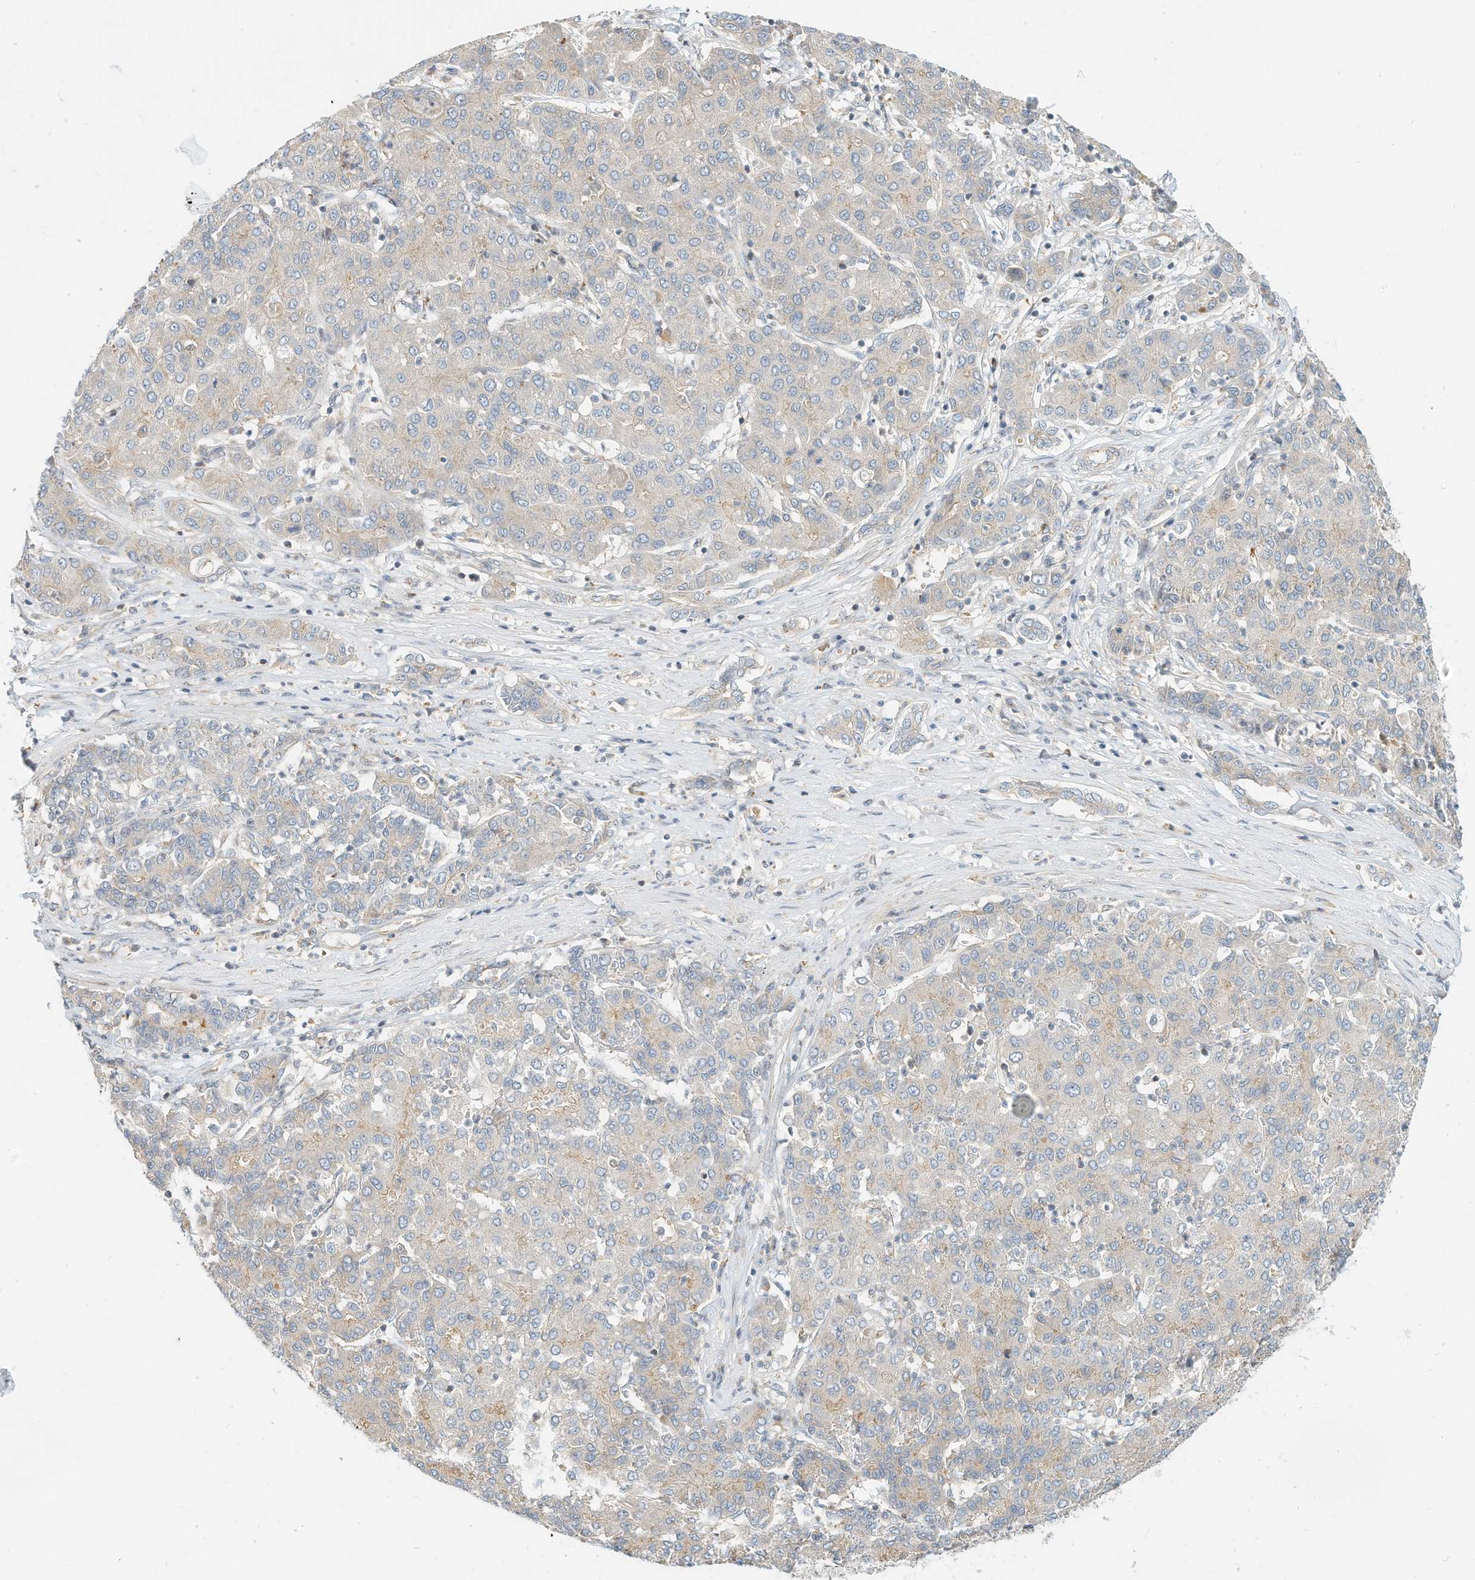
{"staining": {"intensity": "negative", "quantity": "none", "location": "none"}, "tissue": "liver cancer", "cell_type": "Tumor cells", "image_type": "cancer", "snomed": [{"axis": "morphology", "description": "Carcinoma, Hepatocellular, NOS"}, {"axis": "topography", "description": "Liver"}], "caption": "Liver cancer was stained to show a protein in brown. There is no significant staining in tumor cells.", "gene": "OFD1", "patient": {"sex": "male", "age": 65}}